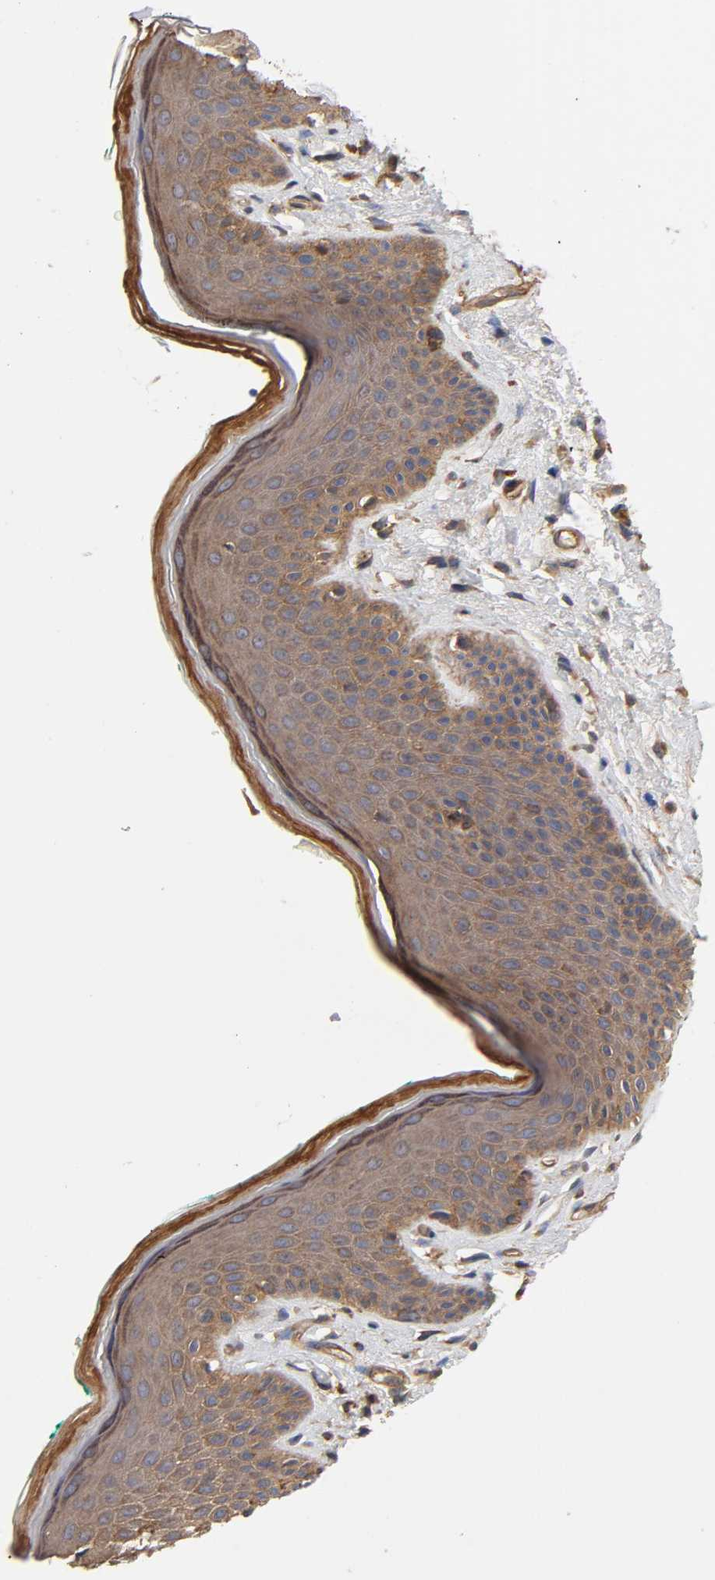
{"staining": {"intensity": "moderate", "quantity": ">75%", "location": "cytoplasmic/membranous"}, "tissue": "skin", "cell_type": "Epidermal cells", "image_type": "normal", "snomed": [{"axis": "morphology", "description": "Normal tissue, NOS"}, {"axis": "topography", "description": "Anal"}], "caption": "Immunohistochemical staining of normal skin exhibits moderate cytoplasmic/membranous protein staining in approximately >75% of epidermal cells. The protein is stained brown, and the nuclei are stained in blue (DAB IHC with brightfield microscopy, high magnification).", "gene": "LAMTOR2", "patient": {"sex": "male", "age": 74}}